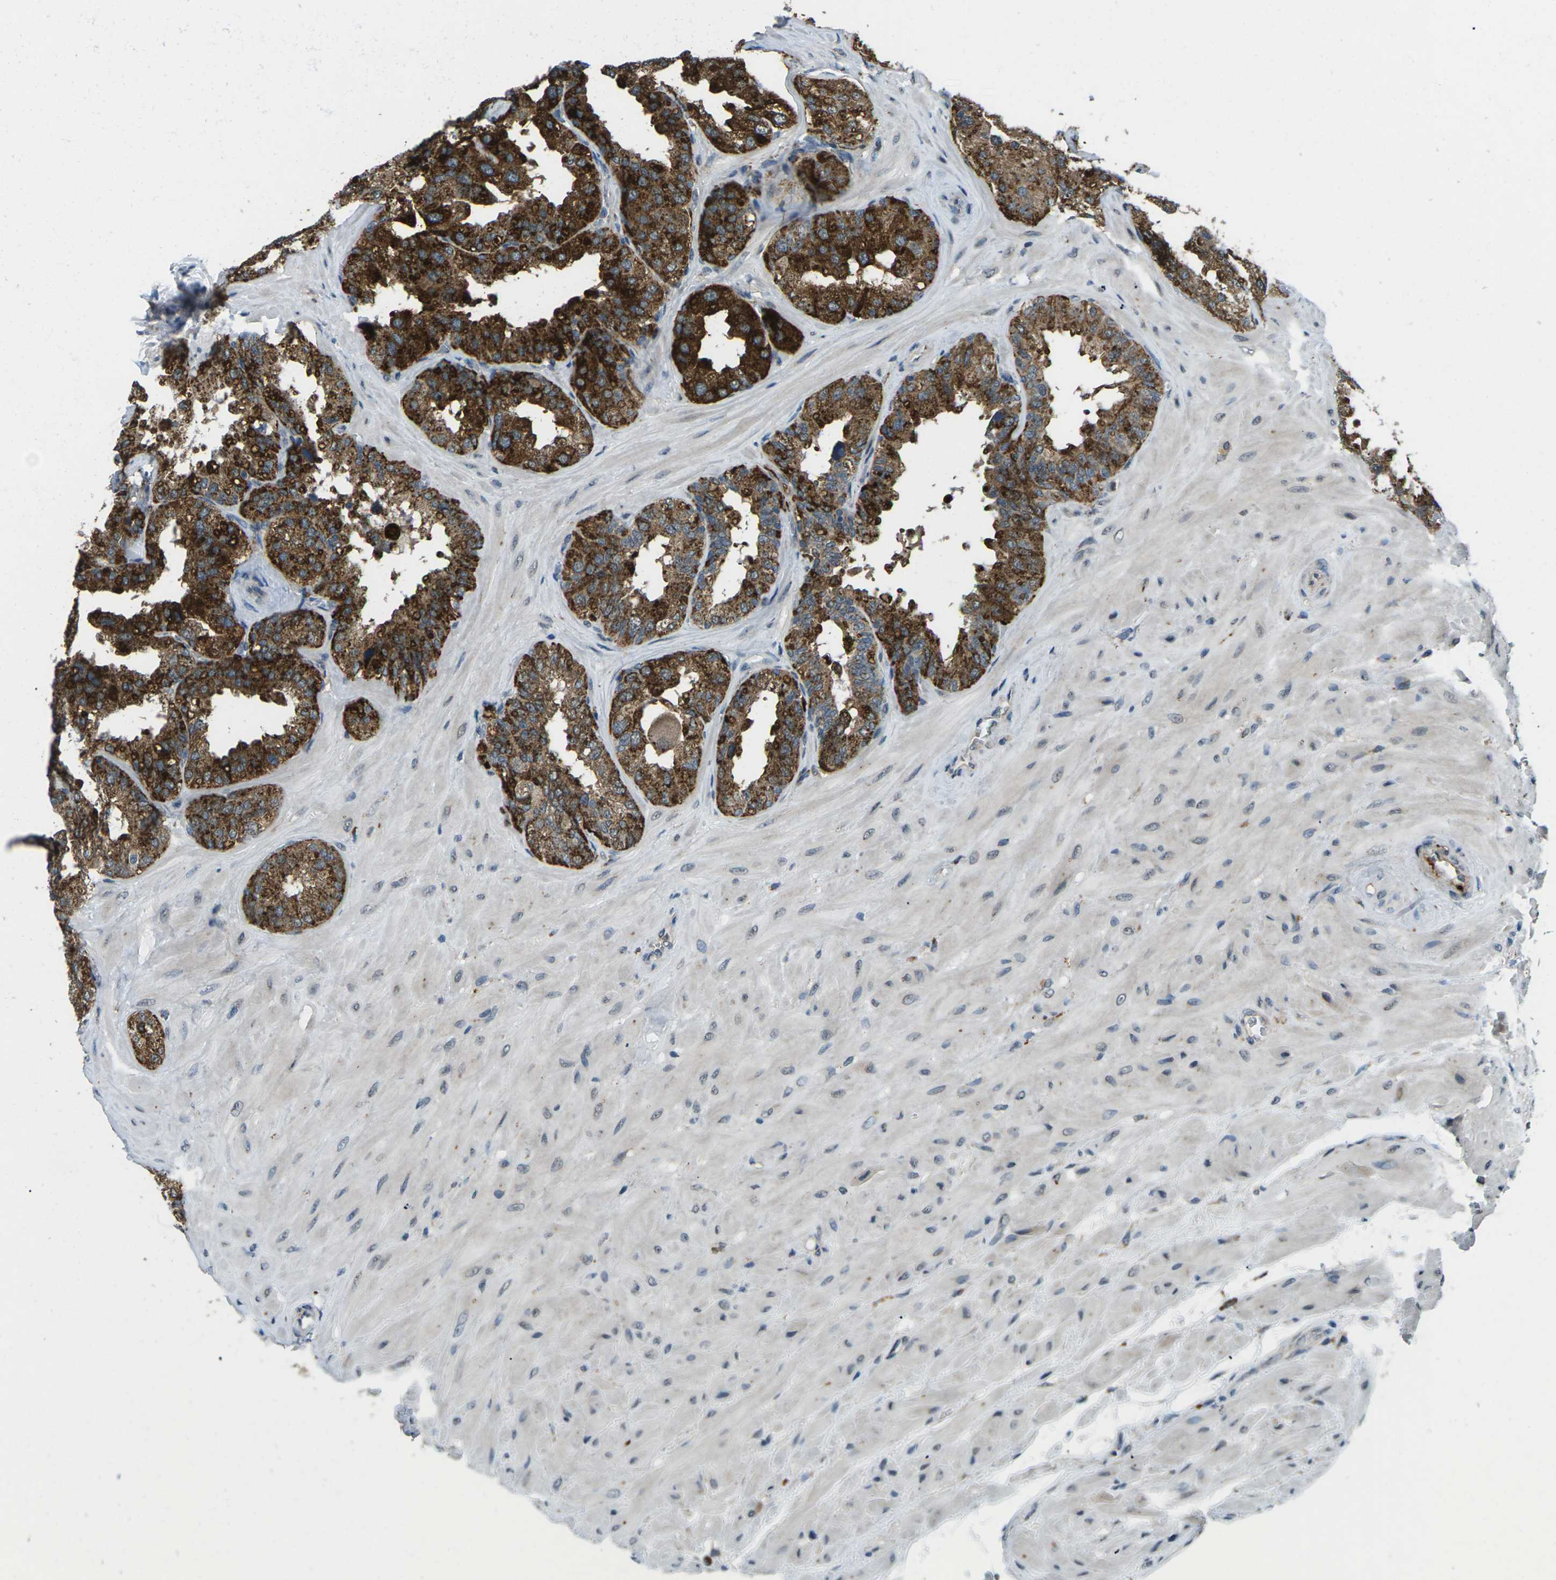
{"staining": {"intensity": "strong", "quantity": ">75%", "location": "cytoplasmic/membranous"}, "tissue": "seminal vesicle", "cell_type": "Glandular cells", "image_type": "normal", "snomed": [{"axis": "morphology", "description": "Normal tissue, NOS"}, {"axis": "topography", "description": "Prostate"}, {"axis": "topography", "description": "Seminal veicle"}], "caption": "Immunohistochemical staining of benign seminal vesicle displays high levels of strong cytoplasmic/membranous staining in about >75% of glandular cells.", "gene": "SLC31A2", "patient": {"sex": "male", "age": 51}}